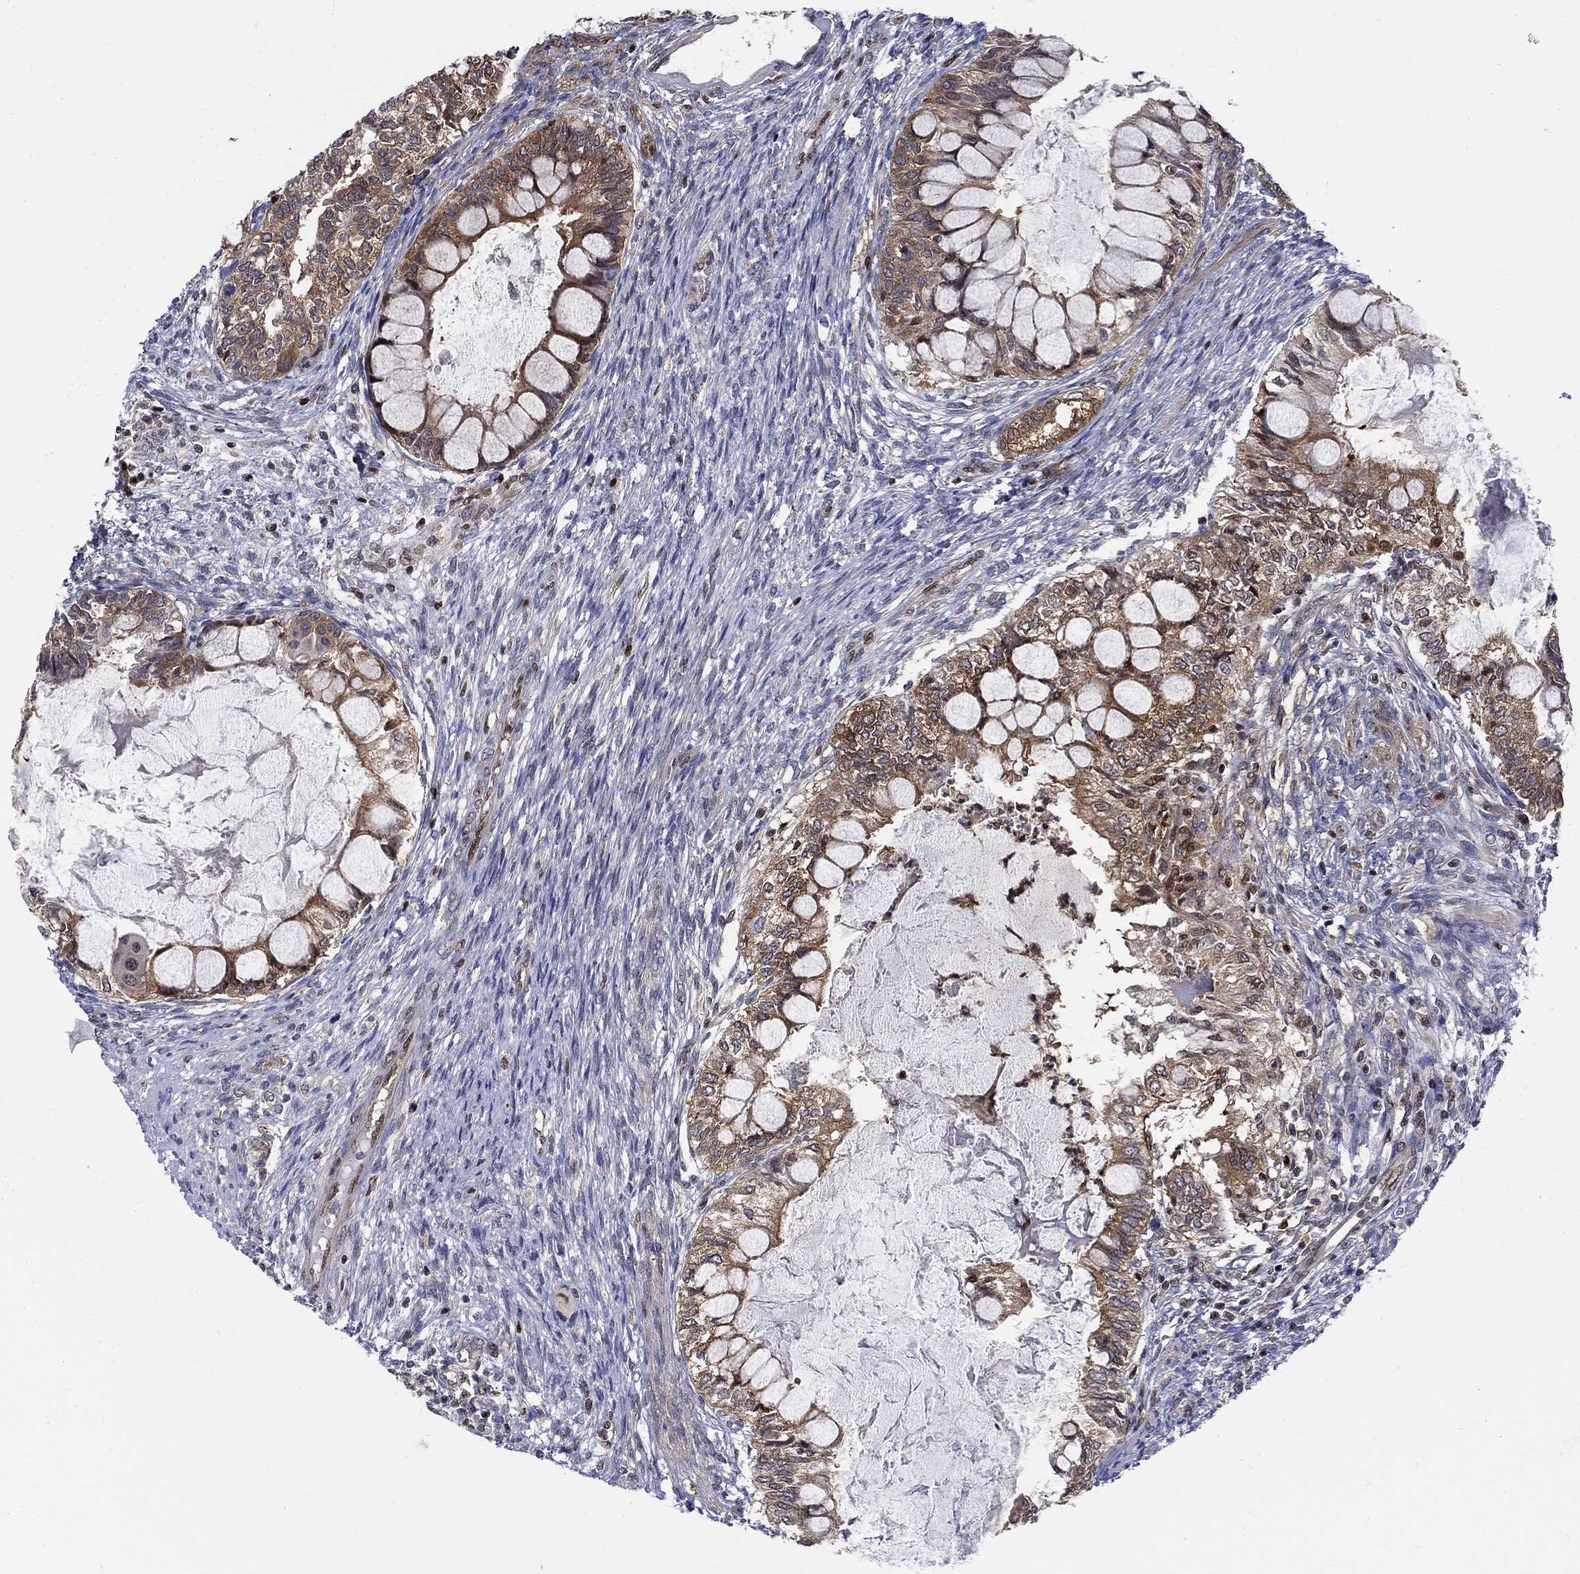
{"staining": {"intensity": "strong", "quantity": "25%-75%", "location": "cytoplasmic/membranous"}, "tissue": "testis cancer", "cell_type": "Tumor cells", "image_type": "cancer", "snomed": [{"axis": "morphology", "description": "Seminoma, NOS"}, {"axis": "morphology", "description": "Carcinoma, Embryonal, NOS"}, {"axis": "topography", "description": "Testis"}], "caption": "Human testis cancer (seminoma) stained for a protein (brown) displays strong cytoplasmic/membranous positive expression in about 25%-75% of tumor cells.", "gene": "ZNF594", "patient": {"sex": "male", "age": 41}}